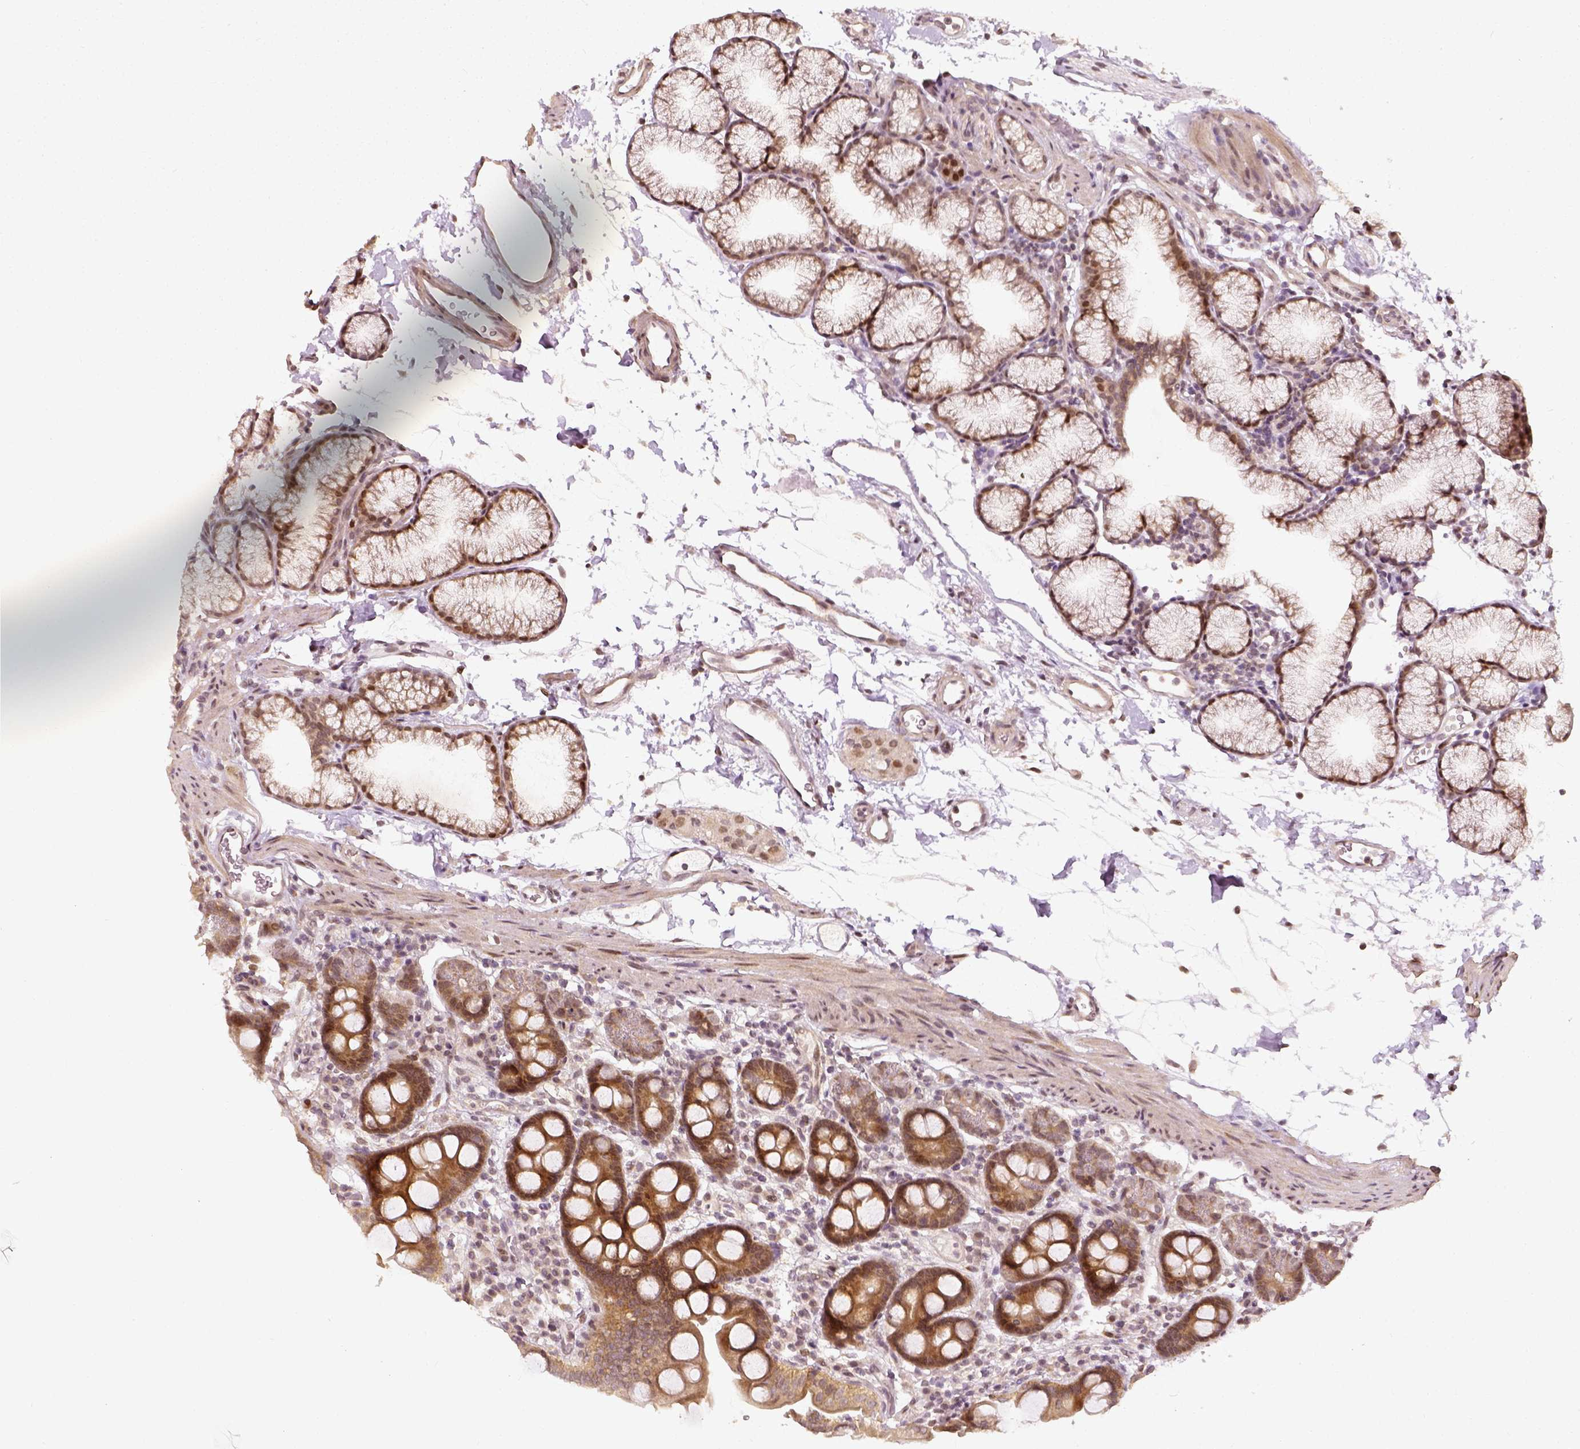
{"staining": {"intensity": "moderate", "quantity": ">75%", "location": "cytoplasmic/membranous,nuclear"}, "tissue": "duodenum", "cell_type": "Glandular cells", "image_type": "normal", "snomed": [{"axis": "morphology", "description": "Normal tissue, NOS"}, {"axis": "topography", "description": "Duodenum"}], "caption": "The photomicrograph demonstrates immunohistochemical staining of unremarkable duodenum. There is moderate cytoplasmic/membranous,nuclear staining is appreciated in approximately >75% of glandular cells. The staining is performed using DAB (3,3'-diaminobenzidine) brown chromogen to label protein expression. The nuclei are counter-stained blue using hematoxylin.", "gene": "ZMAT3", "patient": {"sex": "male", "age": 59}}